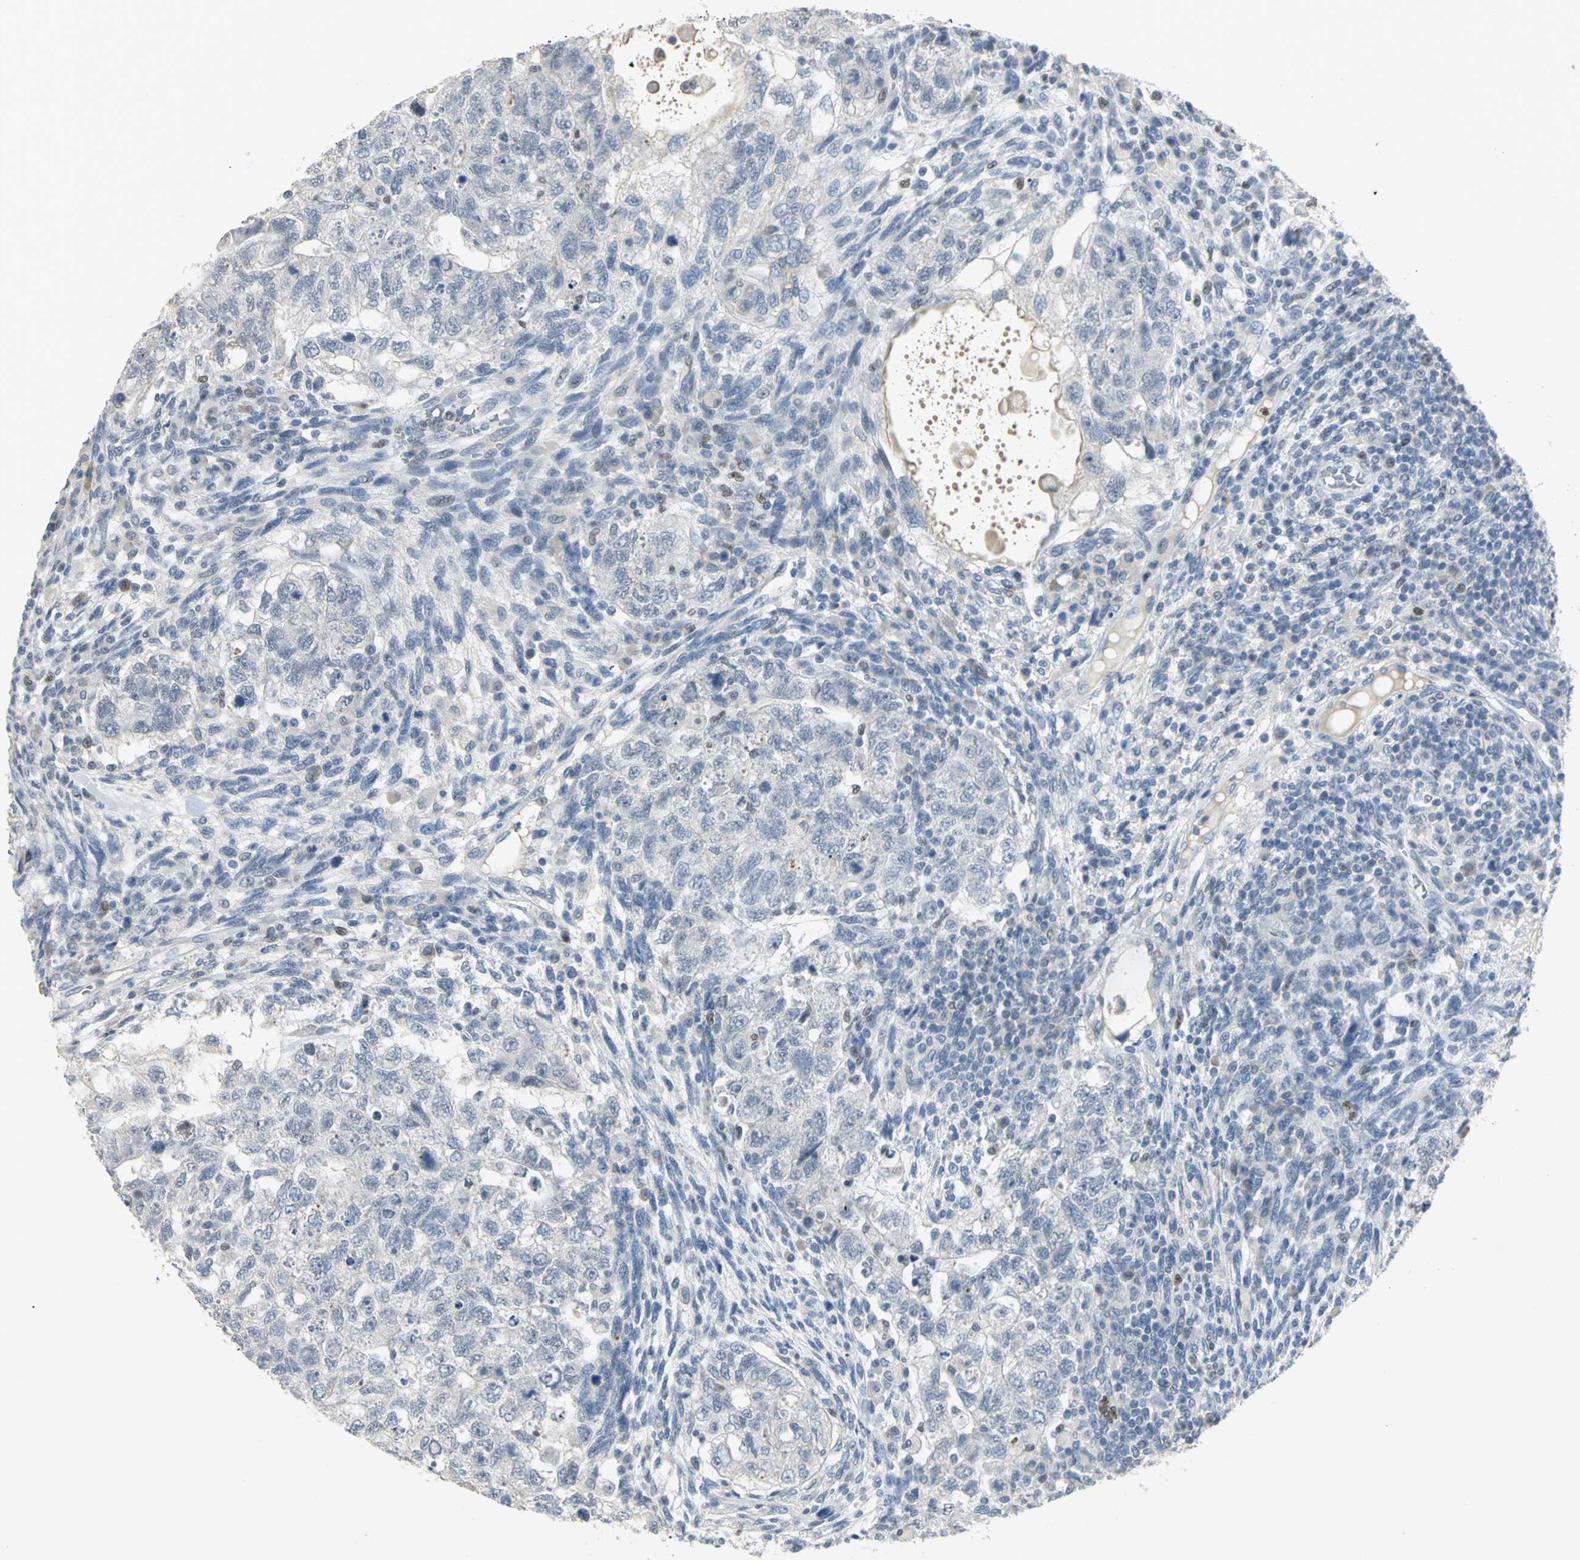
{"staining": {"intensity": "negative", "quantity": "none", "location": "none"}, "tissue": "testis cancer", "cell_type": "Tumor cells", "image_type": "cancer", "snomed": [{"axis": "morphology", "description": "Normal tissue, NOS"}, {"axis": "morphology", "description": "Carcinoma, Embryonal, NOS"}, {"axis": "topography", "description": "Testis"}], "caption": "There is no significant expression in tumor cells of testis cancer.", "gene": "BCL6", "patient": {"sex": "male", "age": 36}}